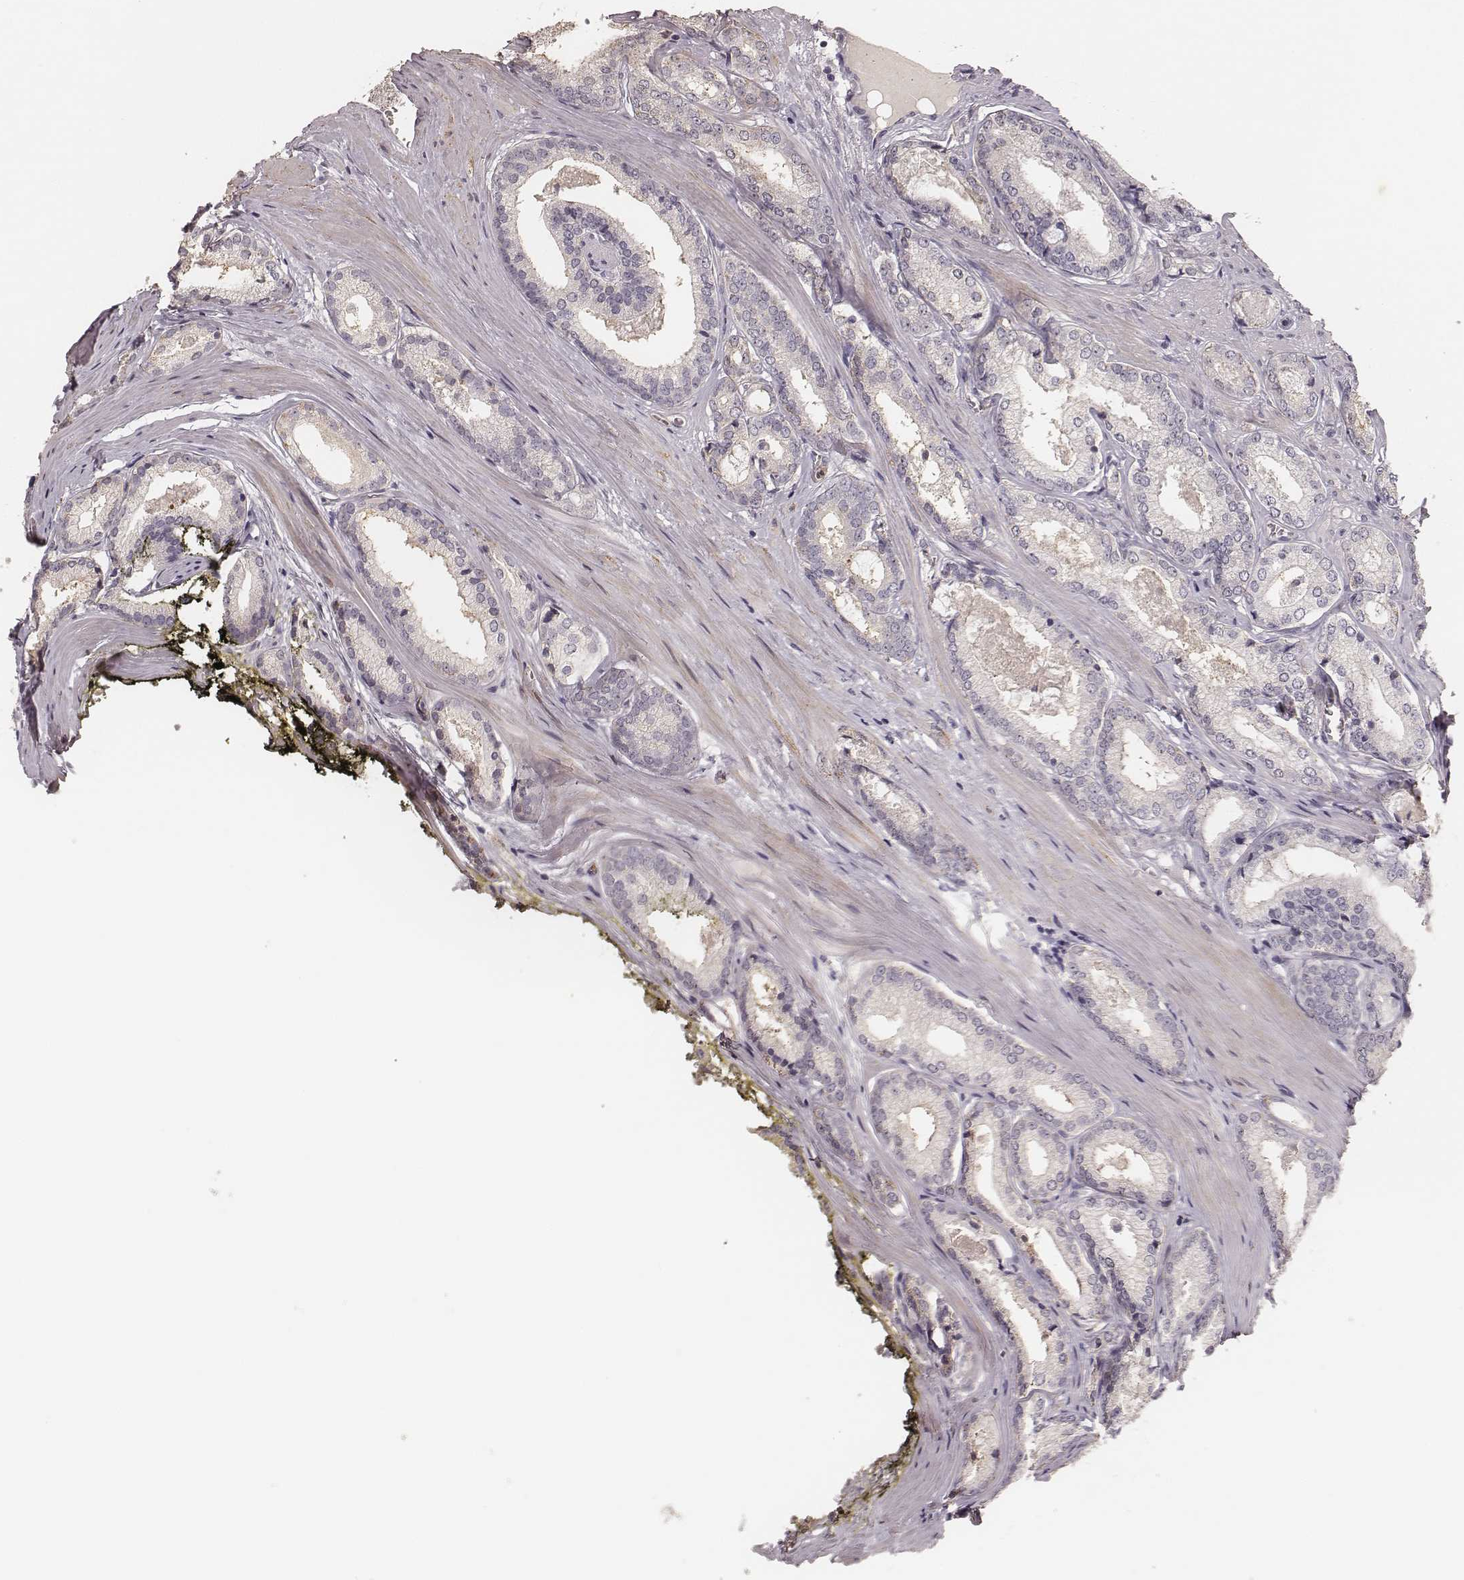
{"staining": {"intensity": "negative", "quantity": "none", "location": "none"}, "tissue": "prostate cancer", "cell_type": "Tumor cells", "image_type": "cancer", "snomed": [{"axis": "morphology", "description": "Adenocarcinoma, Low grade"}, {"axis": "topography", "description": "Prostate"}], "caption": "An immunohistochemistry (IHC) image of prostate low-grade adenocarcinoma is shown. There is no staining in tumor cells of prostate low-grade adenocarcinoma.", "gene": "MADCAM1", "patient": {"sex": "male", "age": 56}}